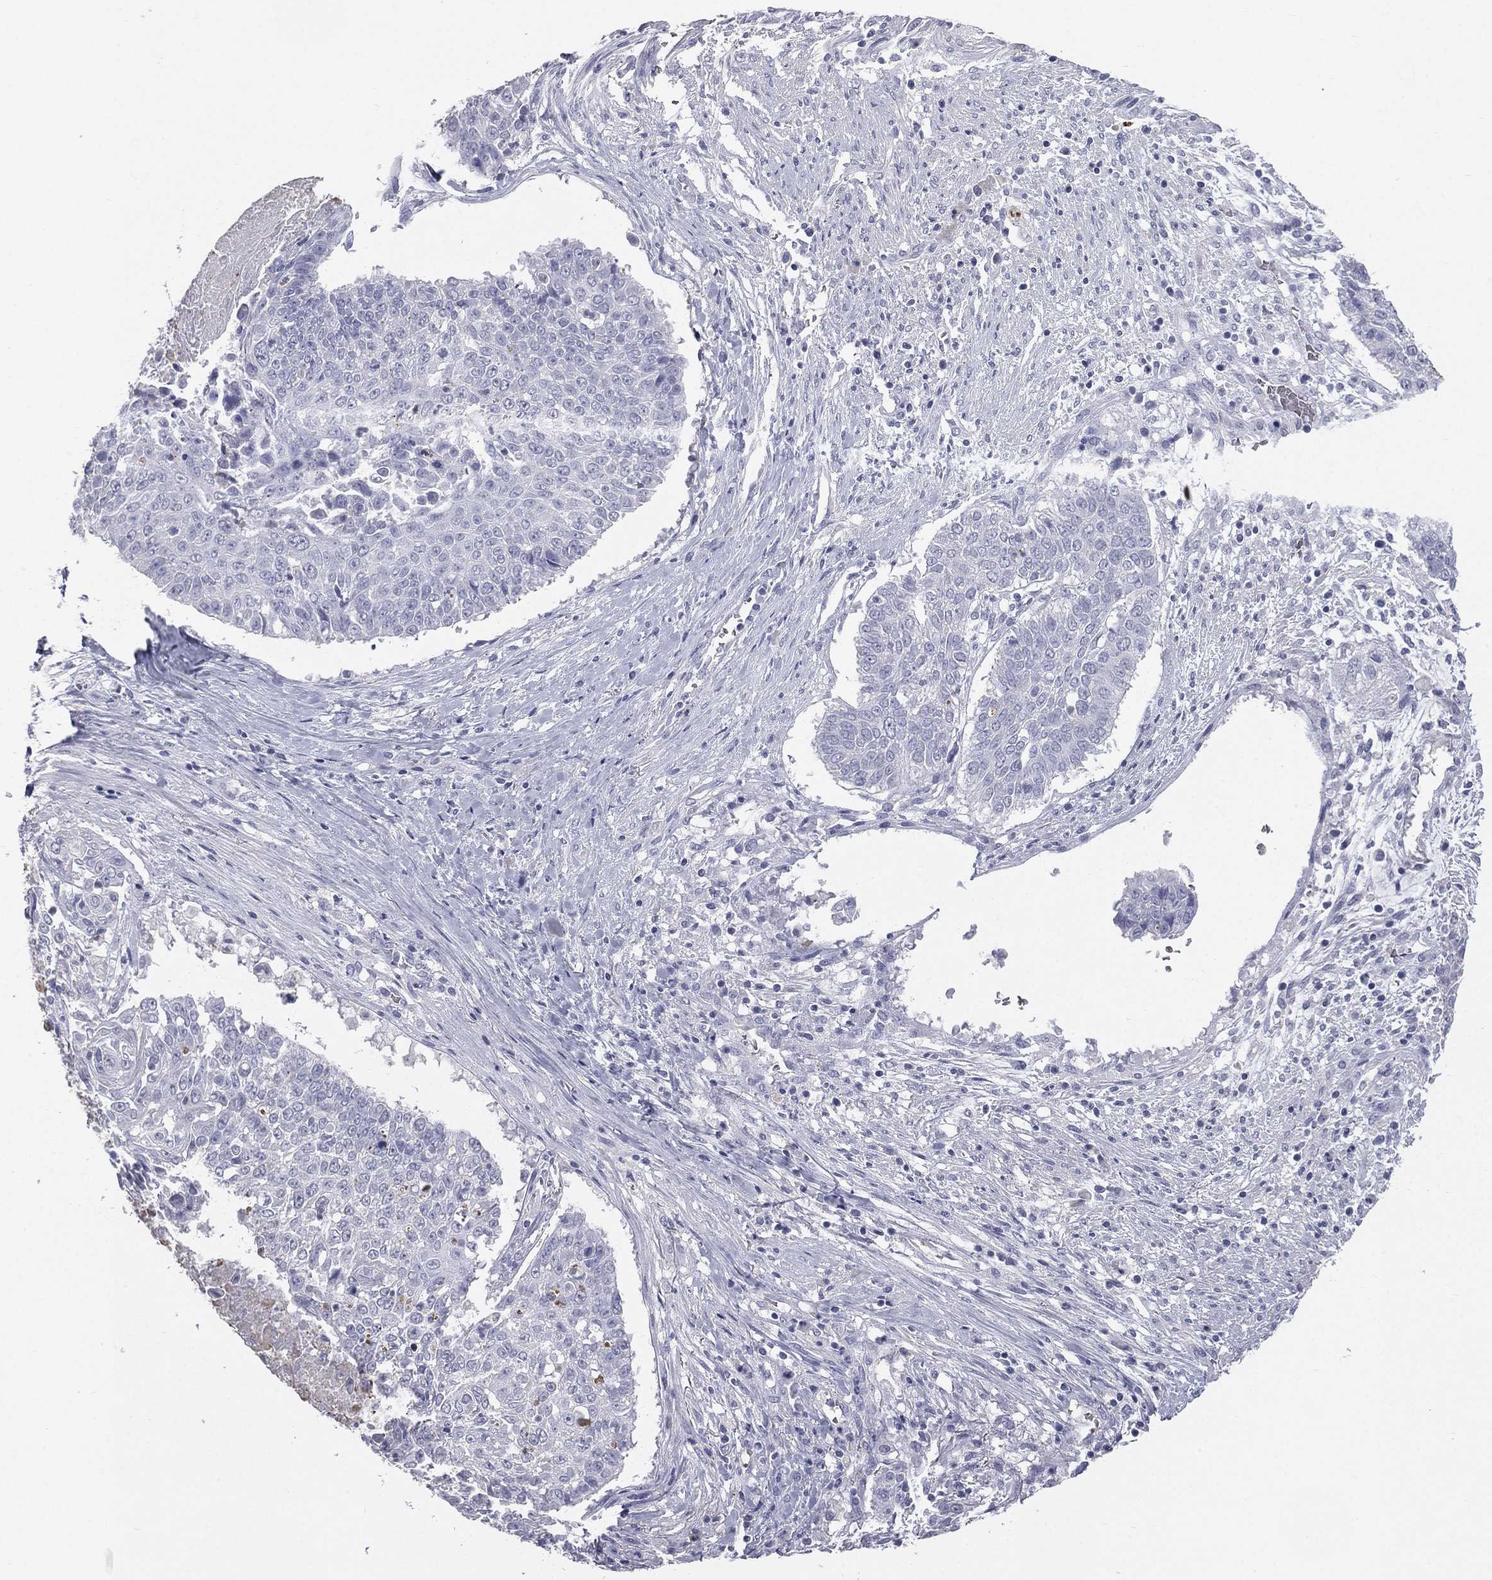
{"staining": {"intensity": "negative", "quantity": "none", "location": "none"}, "tissue": "lung cancer", "cell_type": "Tumor cells", "image_type": "cancer", "snomed": [{"axis": "morphology", "description": "Squamous cell carcinoma, NOS"}, {"axis": "topography", "description": "Lung"}], "caption": "Immunohistochemistry photomicrograph of lung squamous cell carcinoma stained for a protein (brown), which displays no staining in tumor cells.", "gene": "ESX1", "patient": {"sex": "male", "age": 64}}